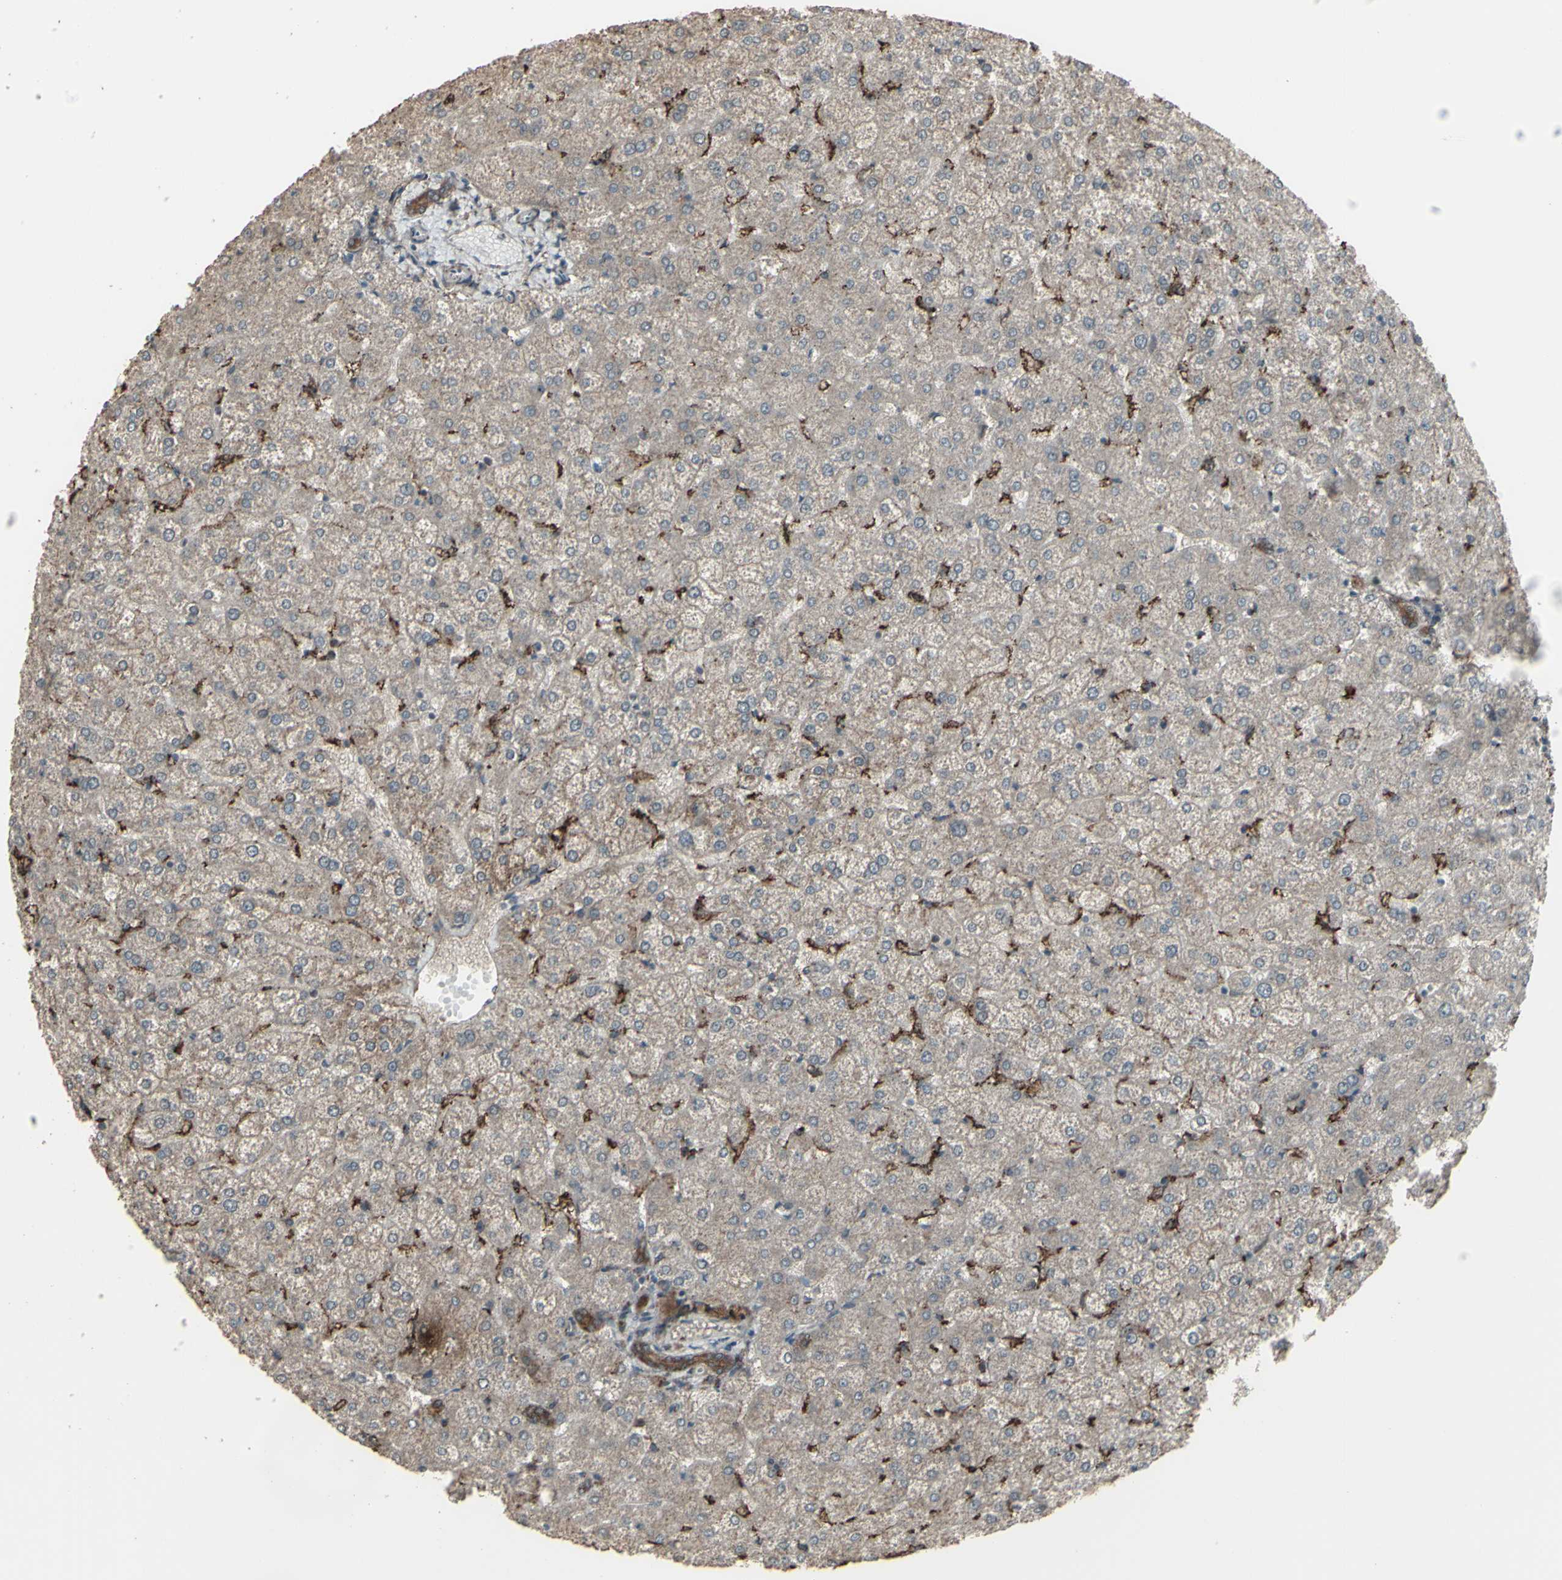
{"staining": {"intensity": "strong", "quantity": ">75%", "location": "cytoplasmic/membranous"}, "tissue": "liver", "cell_type": "Cholangiocytes", "image_type": "normal", "snomed": [{"axis": "morphology", "description": "Normal tissue, NOS"}, {"axis": "topography", "description": "Liver"}], "caption": "An immunohistochemistry (IHC) image of normal tissue is shown. Protein staining in brown labels strong cytoplasmic/membranous positivity in liver within cholangiocytes.", "gene": "SMO", "patient": {"sex": "female", "age": 32}}